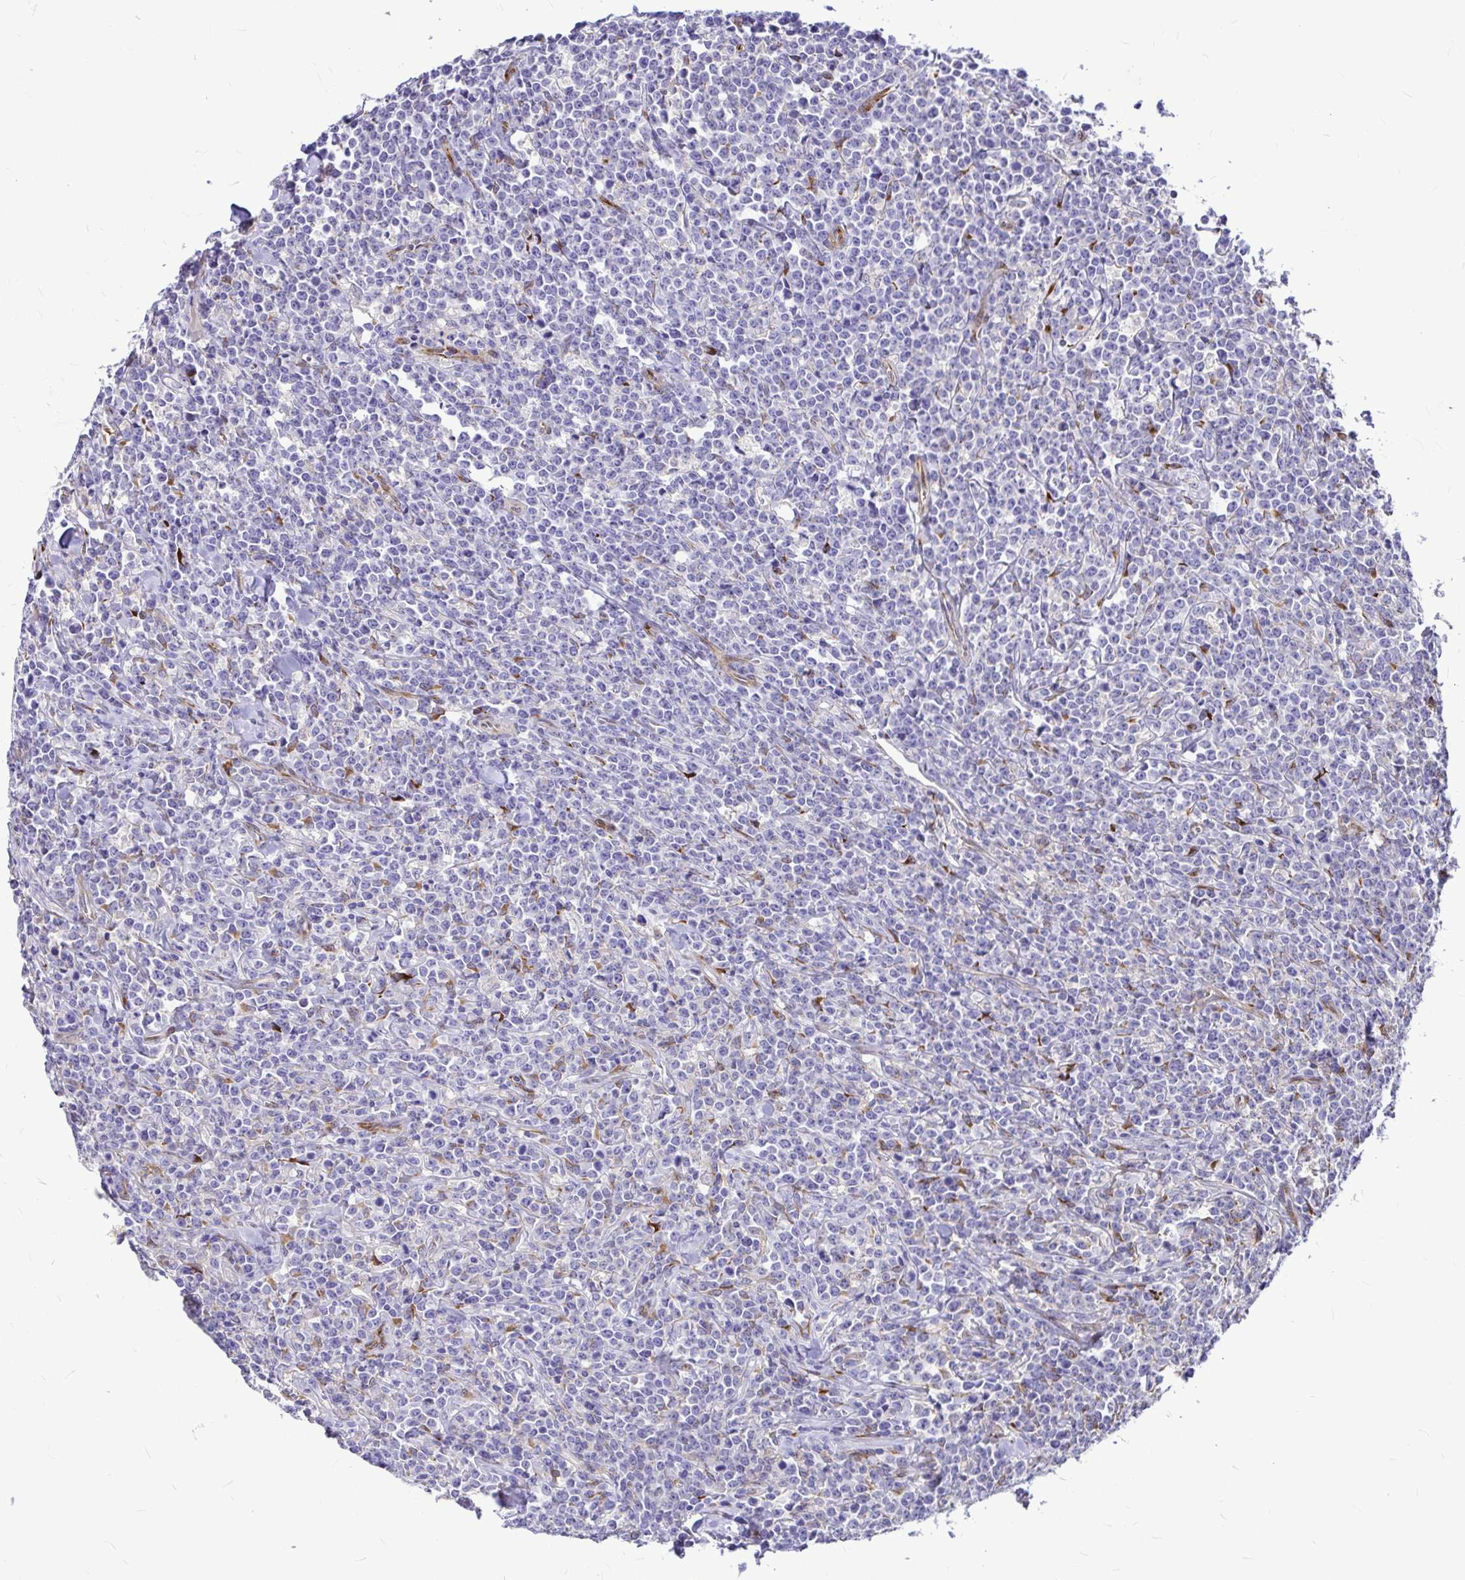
{"staining": {"intensity": "negative", "quantity": "none", "location": "none"}, "tissue": "lymphoma", "cell_type": "Tumor cells", "image_type": "cancer", "snomed": [{"axis": "morphology", "description": "Malignant lymphoma, non-Hodgkin's type, High grade"}, {"axis": "topography", "description": "Small intestine"}], "caption": "The immunohistochemistry (IHC) histopathology image has no significant expression in tumor cells of high-grade malignant lymphoma, non-Hodgkin's type tissue.", "gene": "GABBR2", "patient": {"sex": "female", "age": 56}}